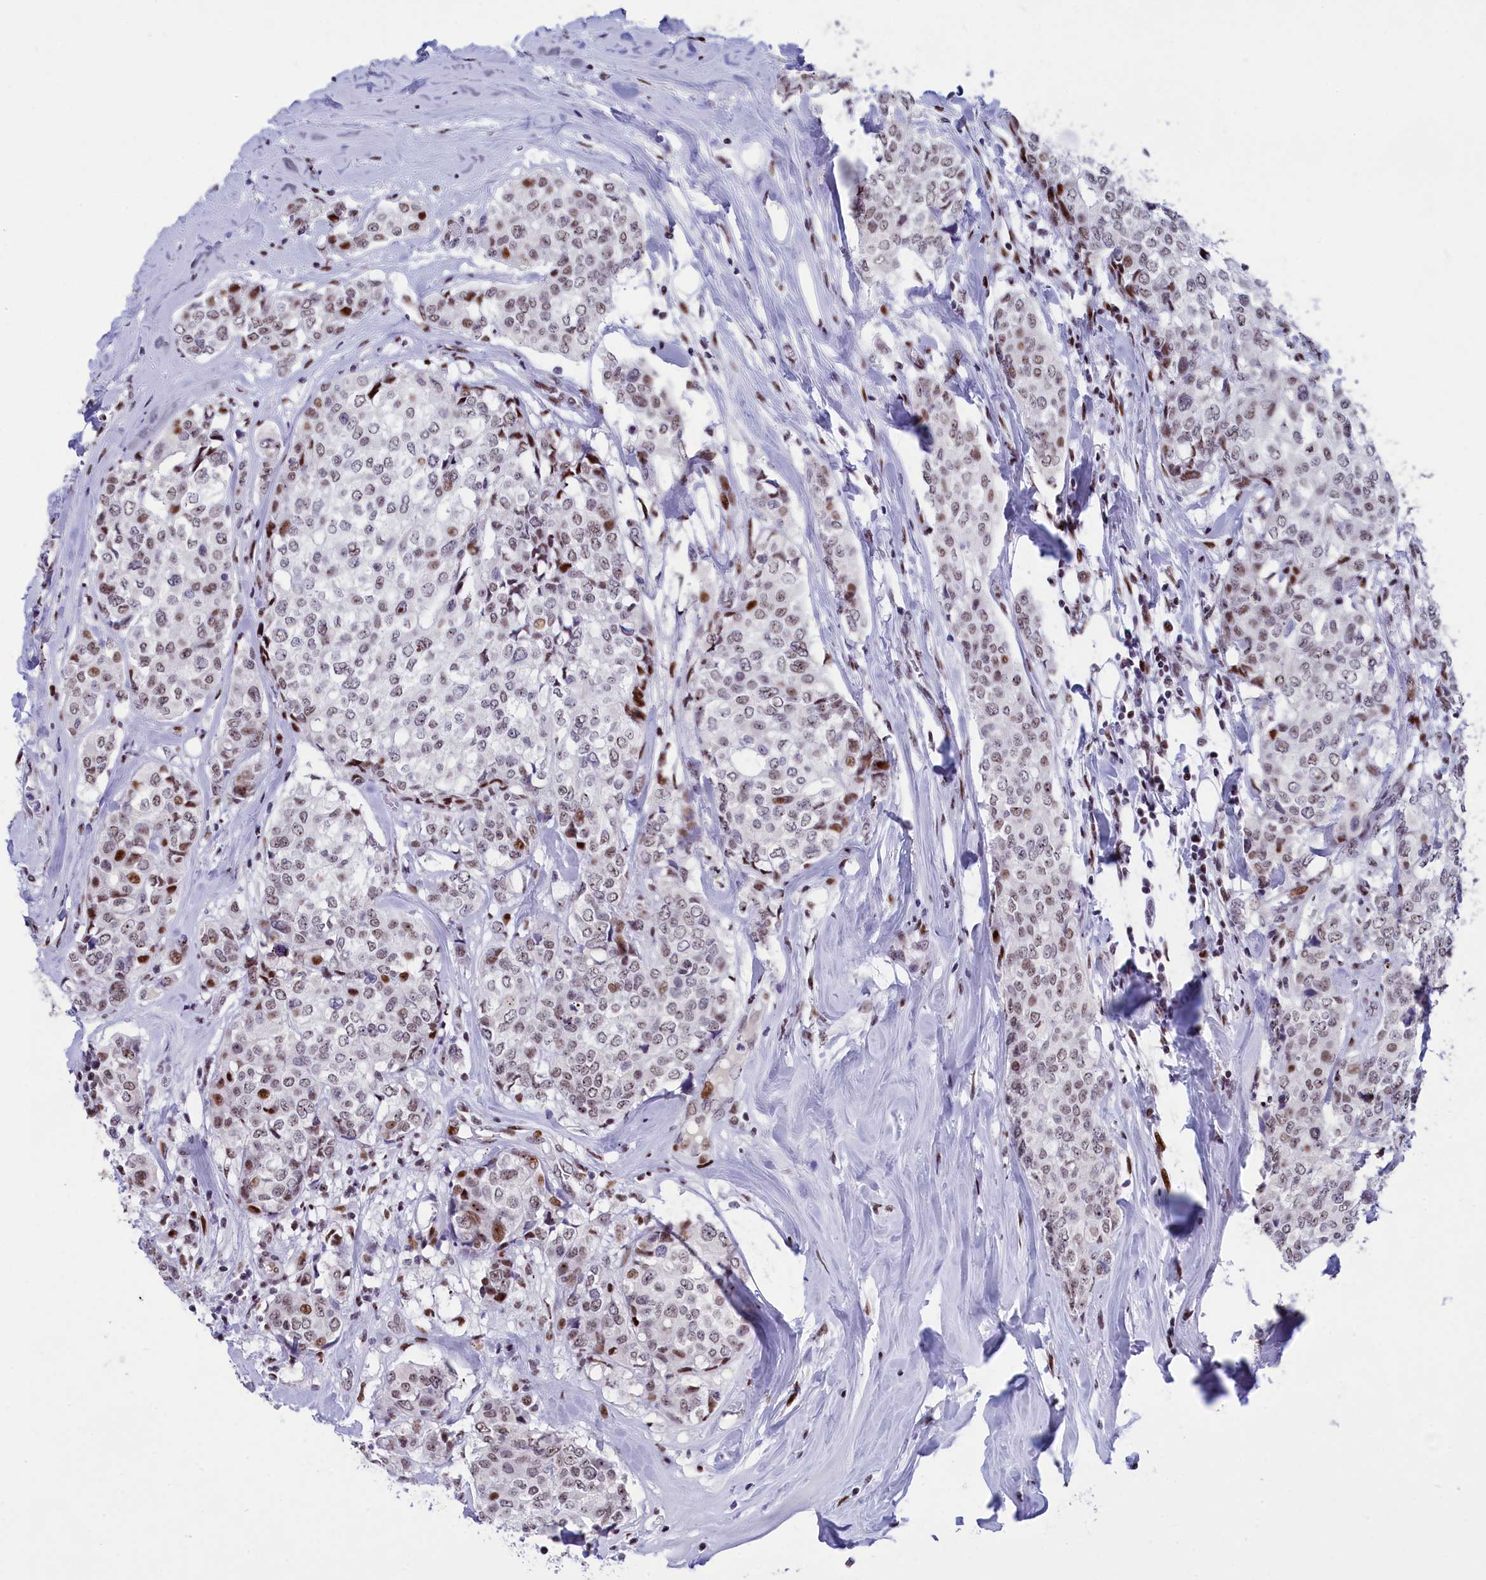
{"staining": {"intensity": "weak", "quantity": ">75%", "location": "nuclear"}, "tissue": "breast cancer", "cell_type": "Tumor cells", "image_type": "cancer", "snomed": [{"axis": "morphology", "description": "Lobular carcinoma"}, {"axis": "topography", "description": "Breast"}], "caption": "Breast cancer (lobular carcinoma) was stained to show a protein in brown. There is low levels of weak nuclear expression in about >75% of tumor cells. (brown staining indicates protein expression, while blue staining denotes nuclei).", "gene": "NSA2", "patient": {"sex": "female", "age": 51}}